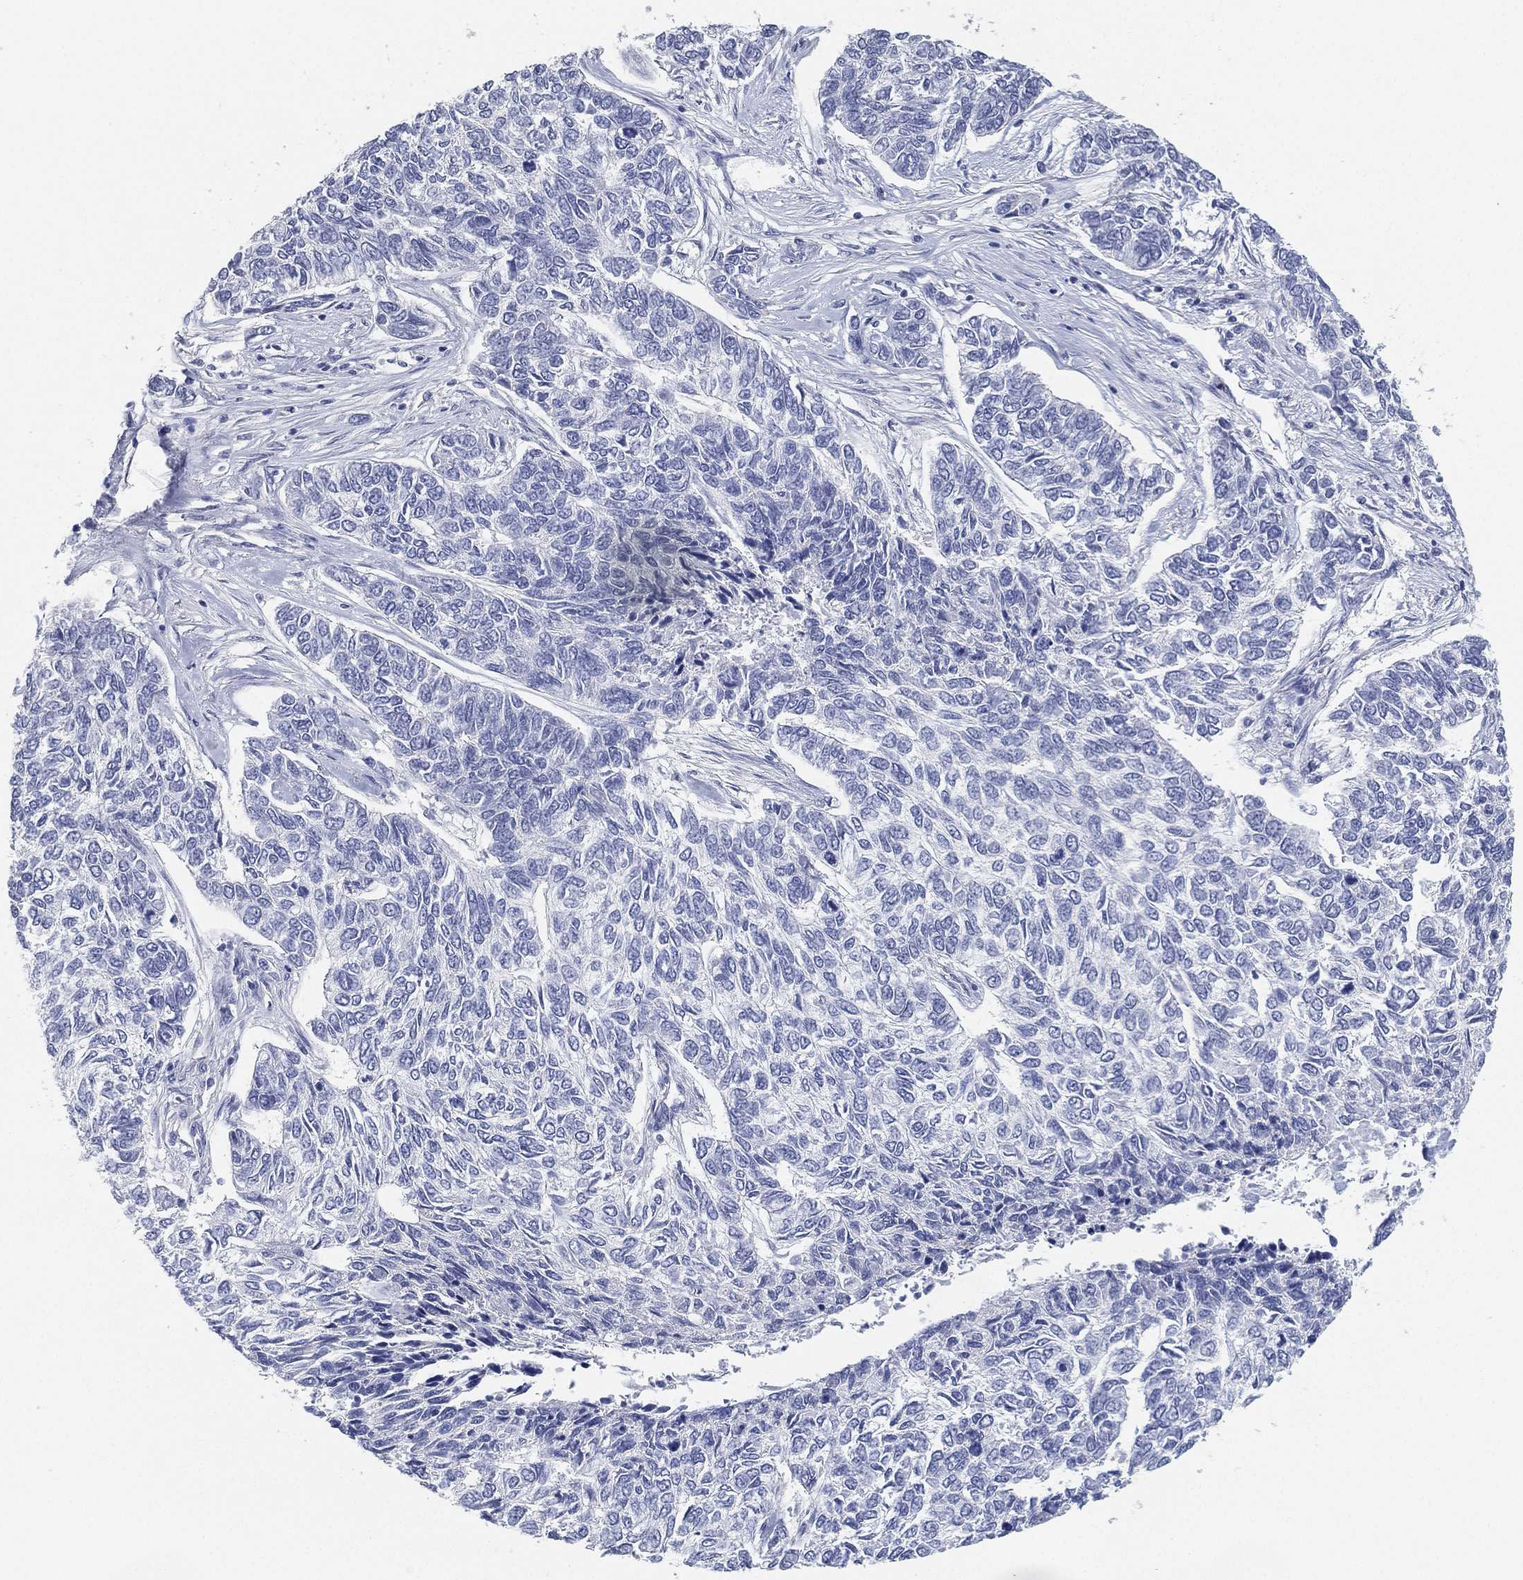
{"staining": {"intensity": "negative", "quantity": "none", "location": "none"}, "tissue": "skin cancer", "cell_type": "Tumor cells", "image_type": "cancer", "snomed": [{"axis": "morphology", "description": "Basal cell carcinoma"}, {"axis": "topography", "description": "Skin"}], "caption": "There is no significant positivity in tumor cells of skin basal cell carcinoma. (Stains: DAB immunohistochemistry with hematoxylin counter stain, Microscopy: brightfield microscopy at high magnification).", "gene": "FAM187B", "patient": {"sex": "female", "age": 65}}